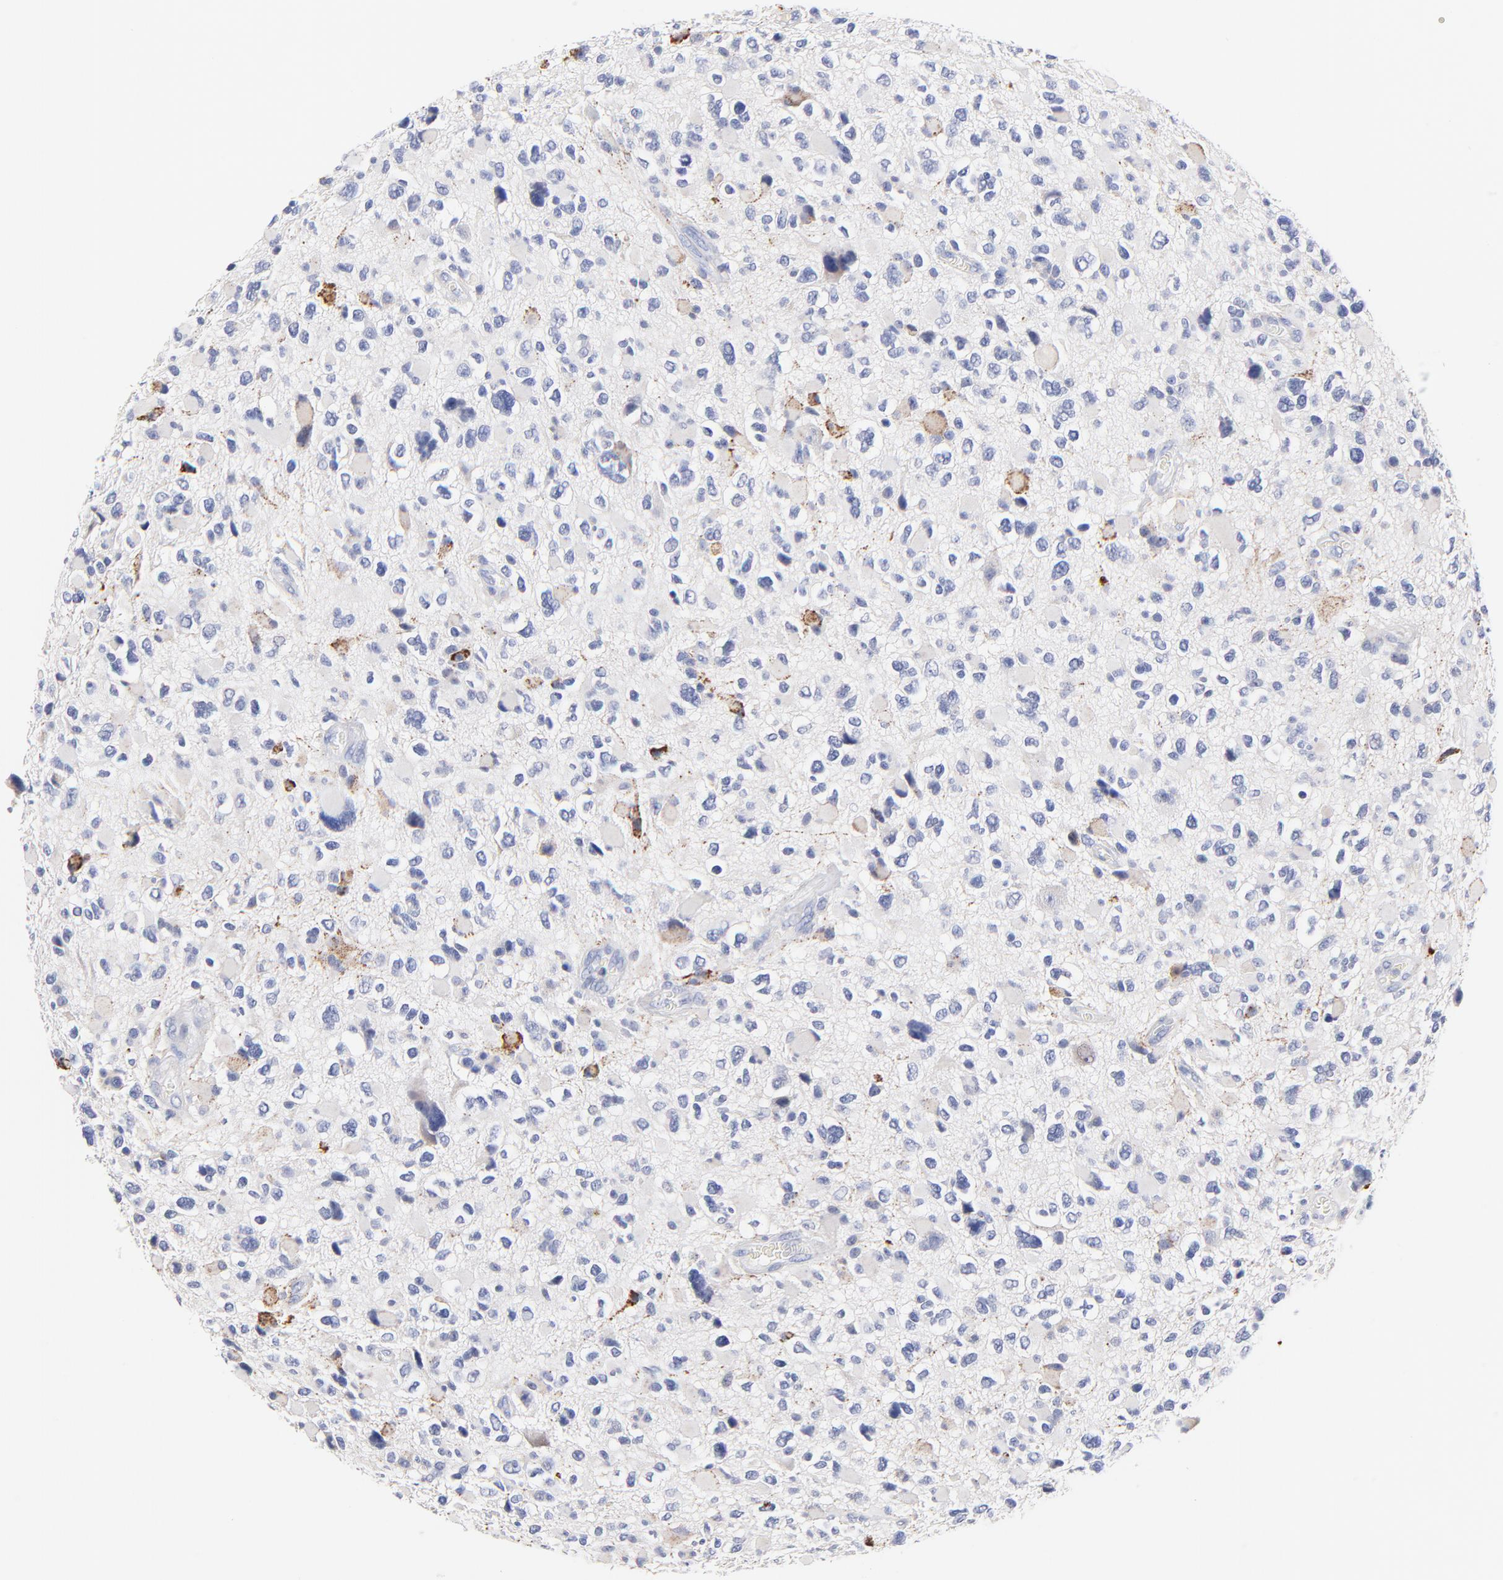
{"staining": {"intensity": "negative", "quantity": "none", "location": "none"}, "tissue": "glioma", "cell_type": "Tumor cells", "image_type": "cancer", "snomed": [{"axis": "morphology", "description": "Glioma, malignant, High grade"}, {"axis": "topography", "description": "Brain"}], "caption": "The IHC photomicrograph has no significant positivity in tumor cells of glioma tissue.", "gene": "FBXO10", "patient": {"sex": "female", "age": 37}}